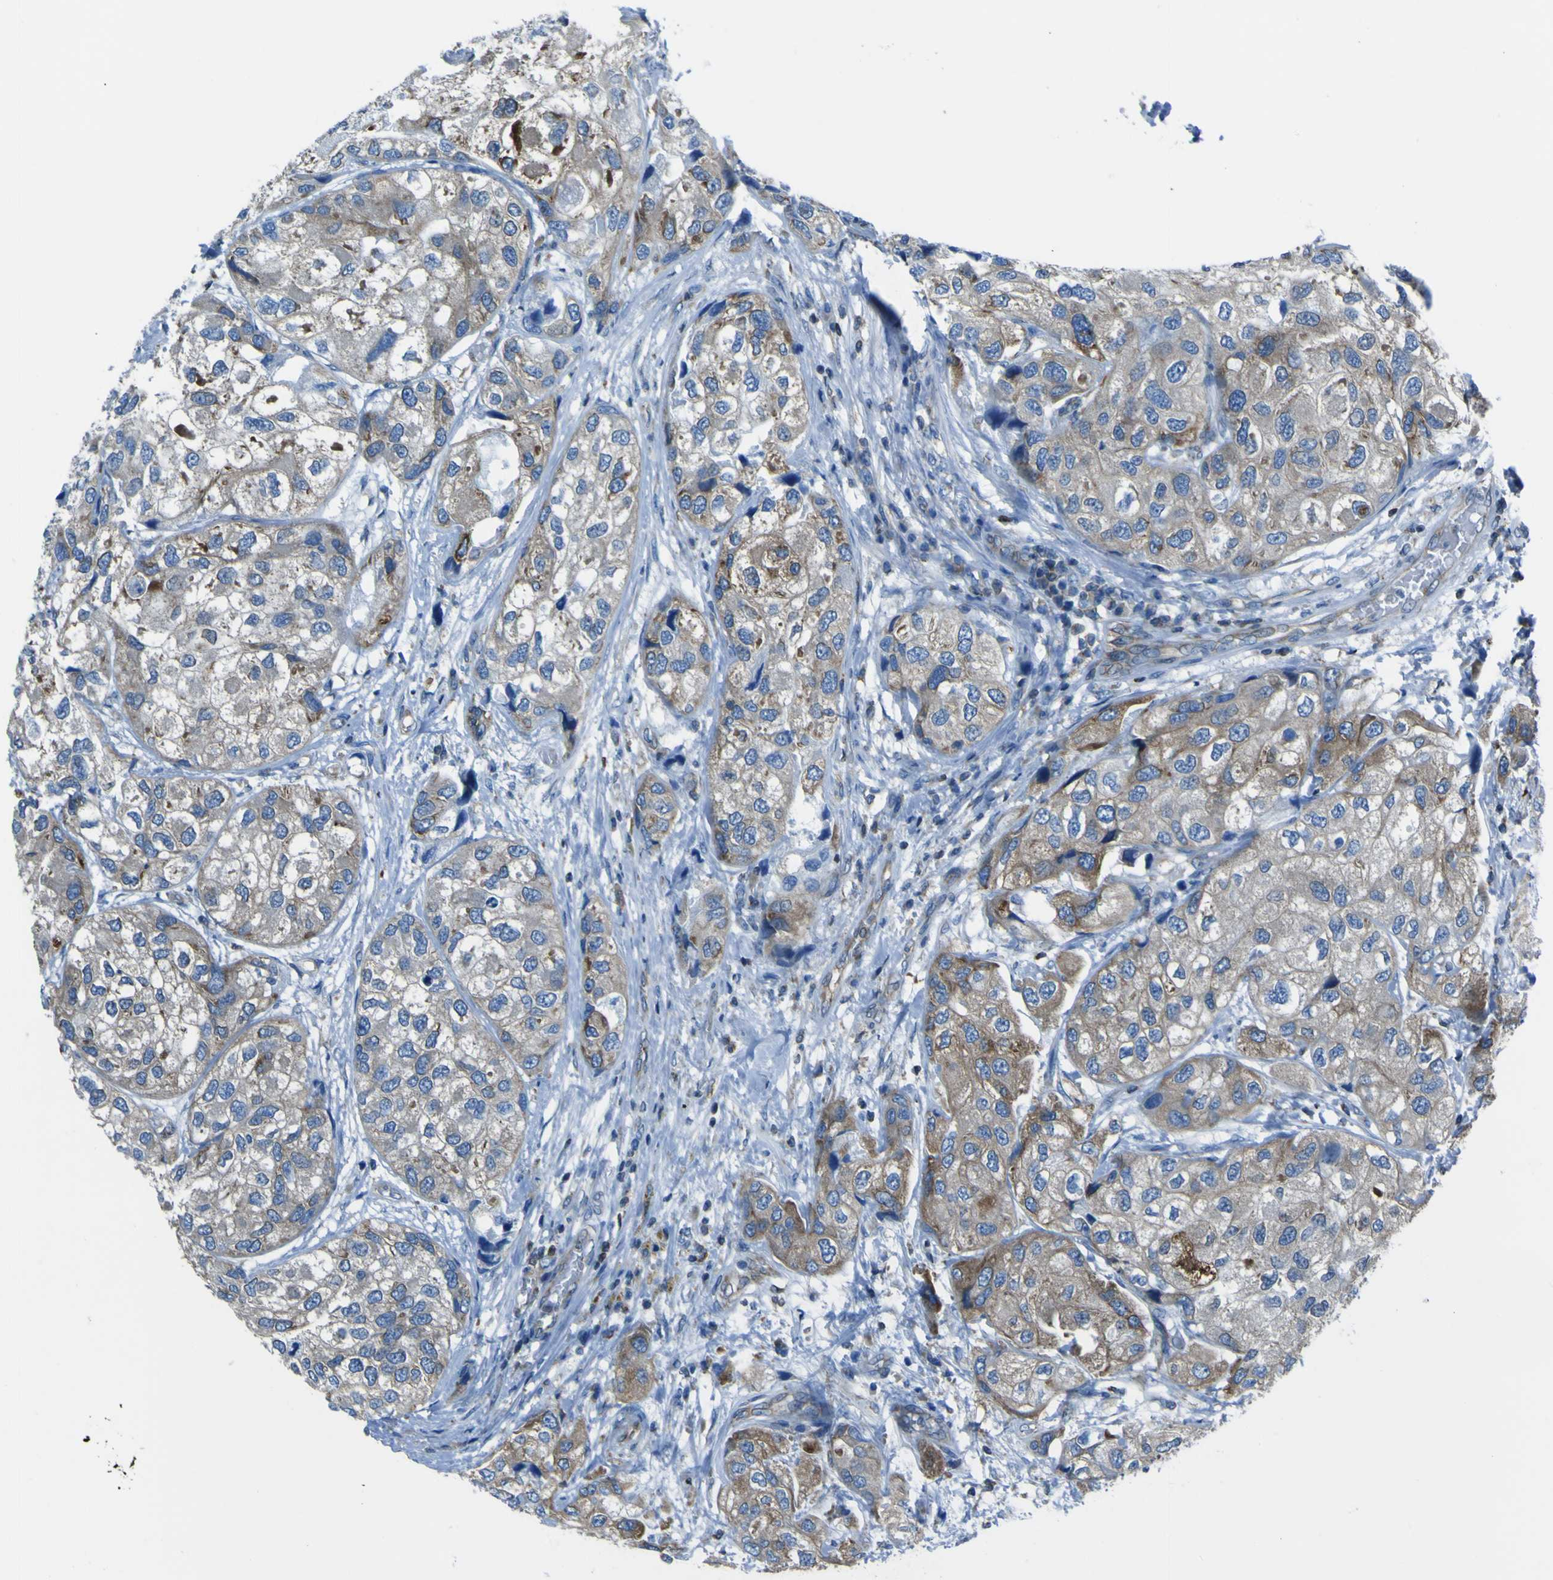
{"staining": {"intensity": "moderate", "quantity": ">75%", "location": "cytoplasmic/membranous"}, "tissue": "urothelial cancer", "cell_type": "Tumor cells", "image_type": "cancer", "snomed": [{"axis": "morphology", "description": "Urothelial carcinoma, High grade"}, {"axis": "topography", "description": "Urinary bladder"}], "caption": "An immunohistochemistry histopathology image of neoplastic tissue is shown. Protein staining in brown shows moderate cytoplasmic/membranous positivity in high-grade urothelial carcinoma within tumor cells.", "gene": "STIM1", "patient": {"sex": "female", "age": 64}}